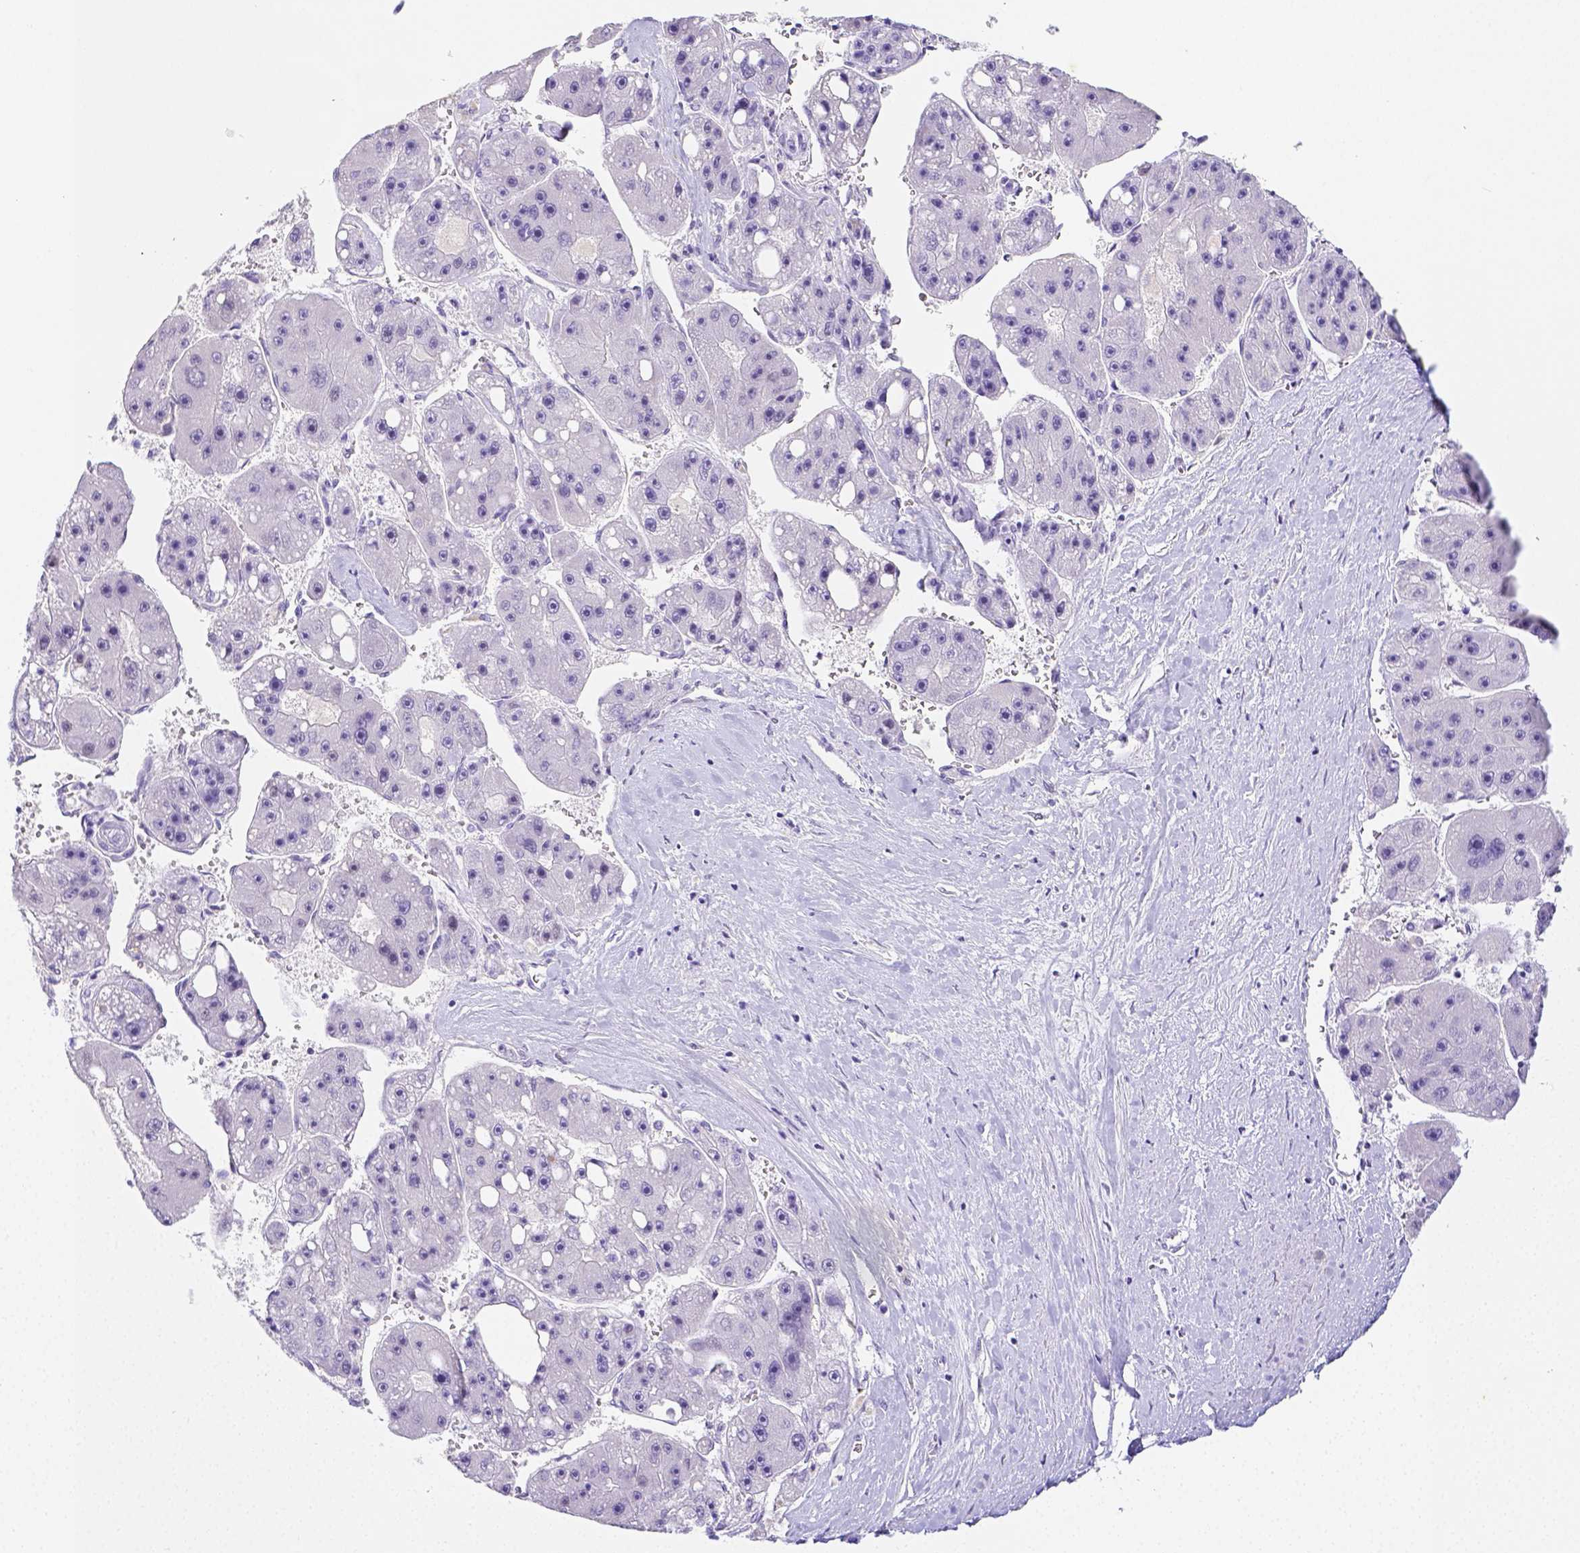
{"staining": {"intensity": "negative", "quantity": "none", "location": "none"}, "tissue": "liver cancer", "cell_type": "Tumor cells", "image_type": "cancer", "snomed": [{"axis": "morphology", "description": "Carcinoma, Hepatocellular, NOS"}, {"axis": "topography", "description": "Liver"}], "caption": "This is a photomicrograph of immunohistochemistry staining of liver cancer (hepatocellular carcinoma), which shows no expression in tumor cells. (DAB immunohistochemistry (IHC), high magnification).", "gene": "ARHGAP36", "patient": {"sex": "female", "age": 61}}